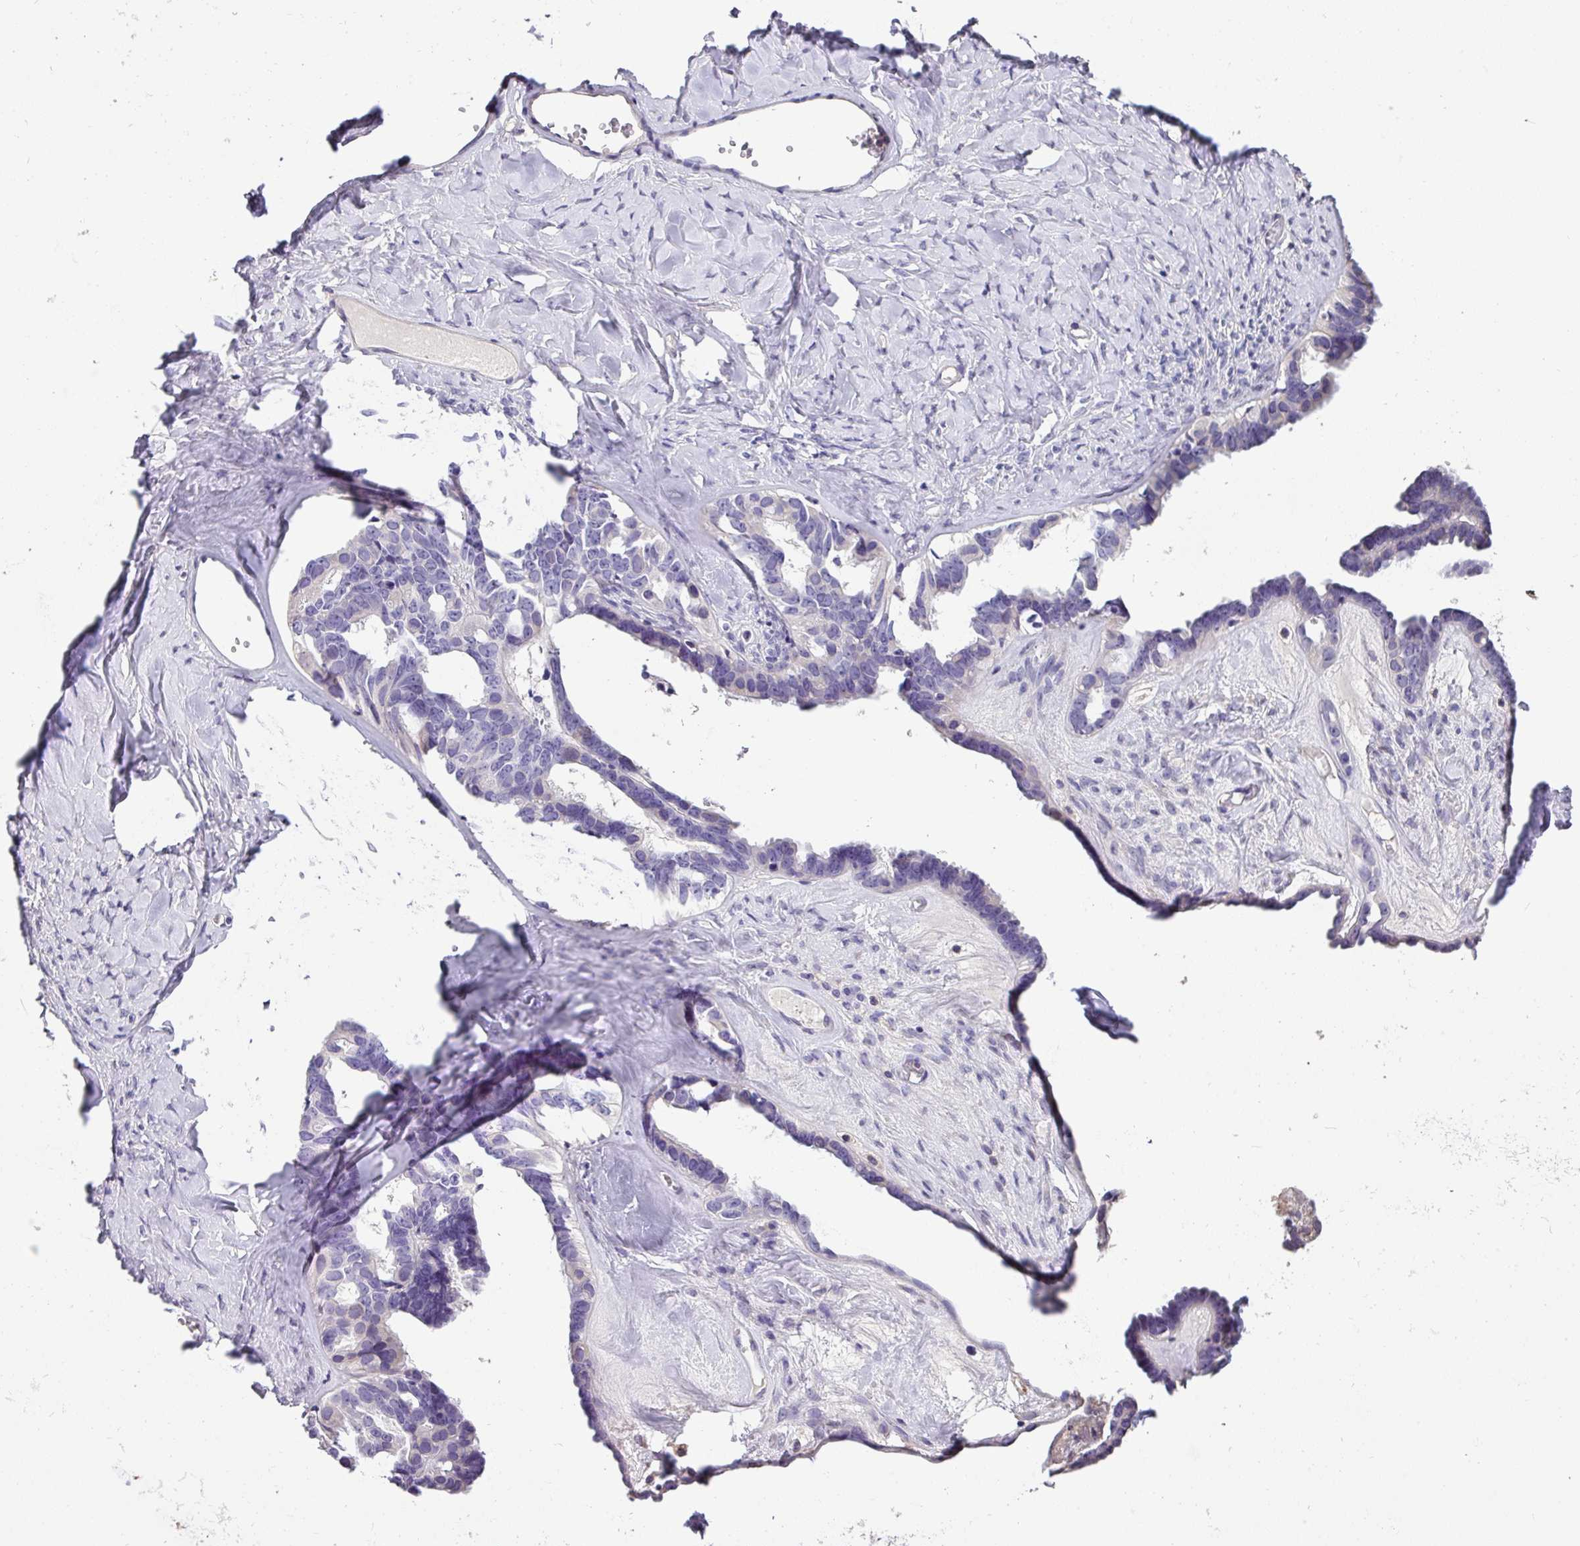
{"staining": {"intensity": "negative", "quantity": "none", "location": "none"}, "tissue": "ovarian cancer", "cell_type": "Tumor cells", "image_type": "cancer", "snomed": [{"axis": "morphology", "description": "Cystadenocarcinoma, serous, NOS"}, {"axis": "topography", "description": "Ovary"}], "caption": "The micrograph demonstrates no staining of tumor cells in ovarian serous cystadenocarcinoma.", "gene": "ZG16", "patient": {"sex": "female", "age": 69}}